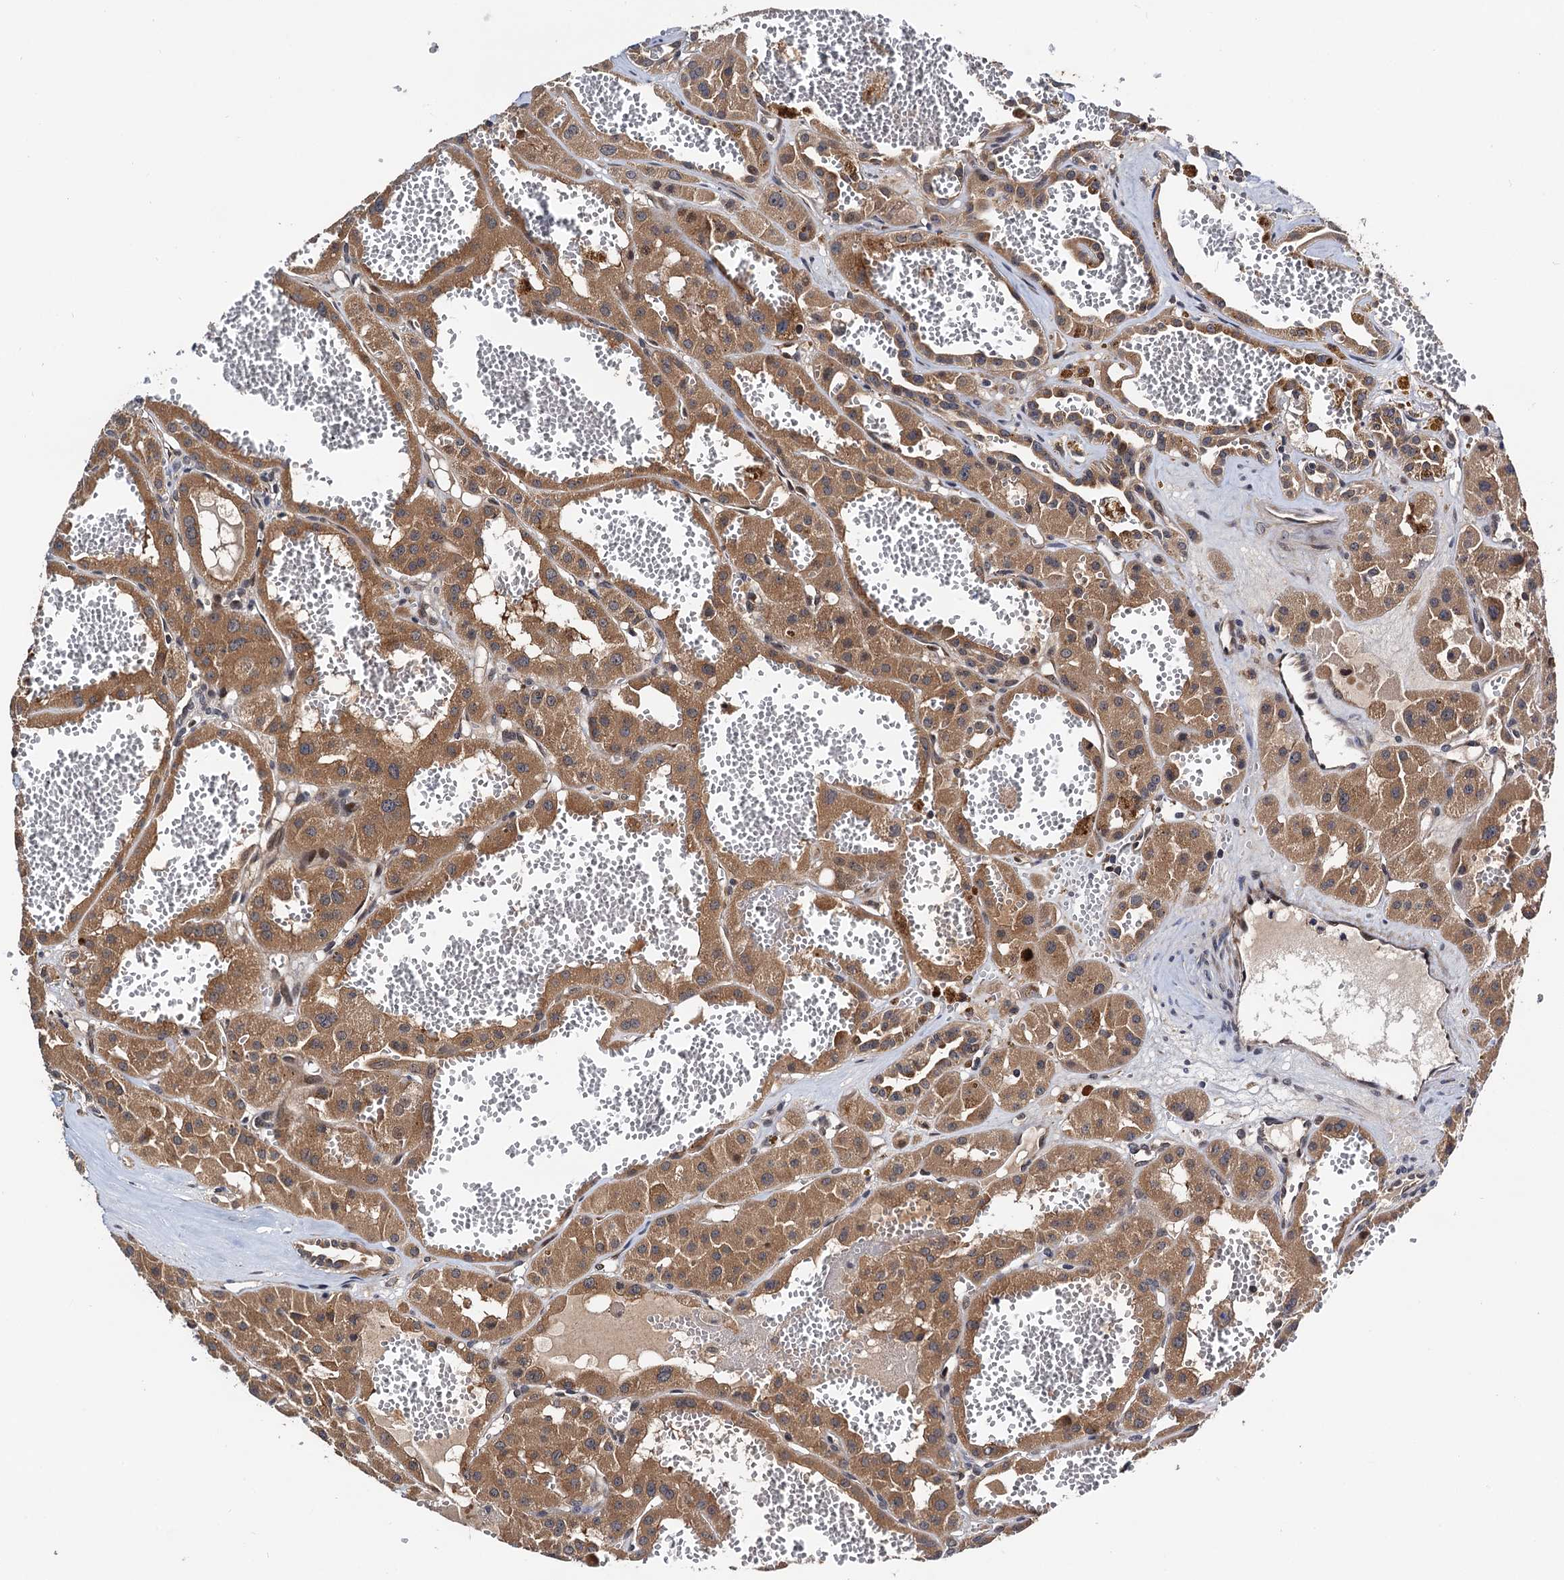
{"staining": {"intensity": "moderate", "quantity": ">75%", "location": "cytoplasmic/membranous"}, "tissue": "renal cancer", "cell_type": "Tumor cells", "image_type": "cancer", "snomed": [{"axis": "morphology", "description": "Carcinoma, NOS"}, {"axis": "topography", "description": "Kidney"}], "caption": "High-power microscopy captured an immunohistochemistry (IHC) histopathology image of renal cancer (carcinoma), revealing moderate cytoplasmic/membranous positivity in approximately >75% of tumor cells.", "gene": "NAA16", "patient": {"sex": "female", "age": 75}}